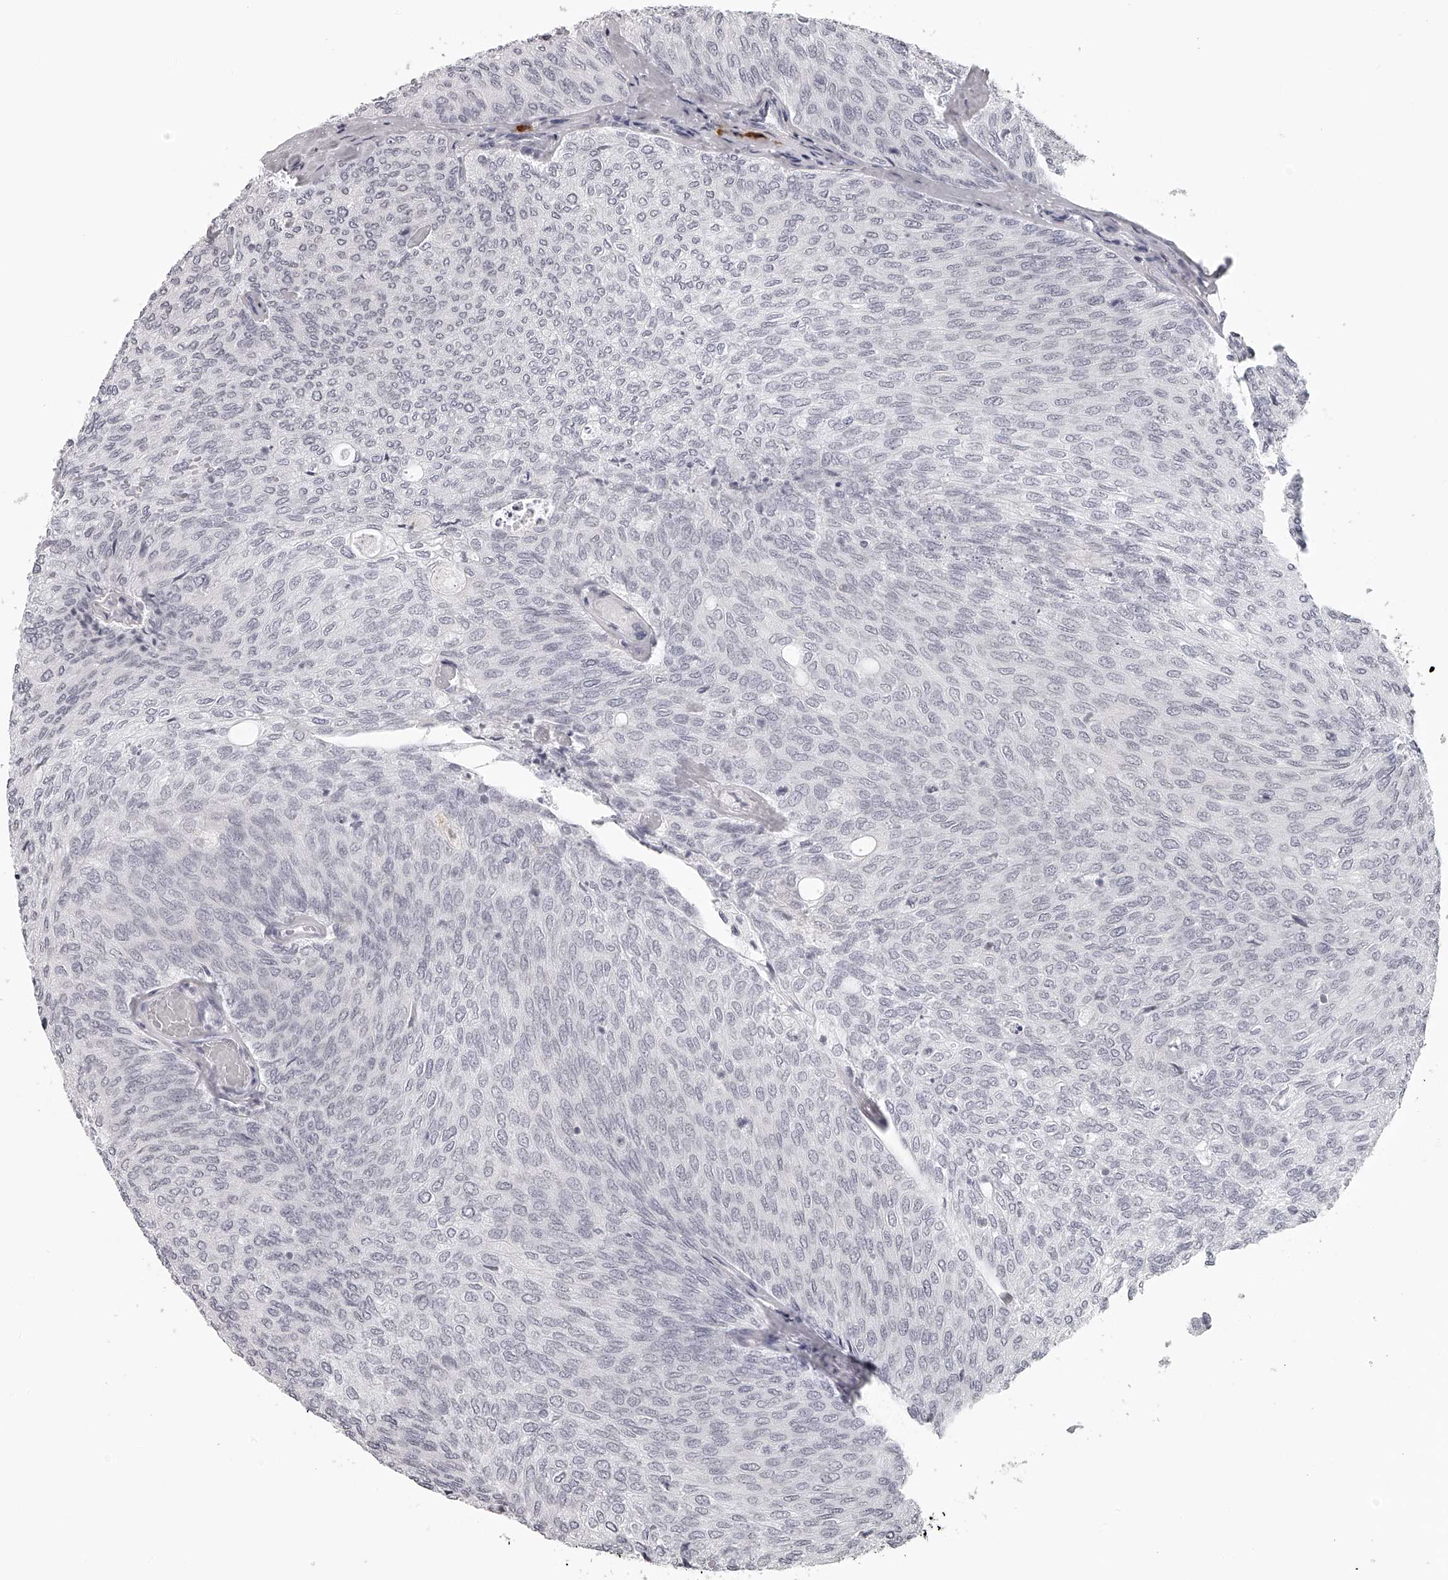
{"staining": {"intensity": "negative", "quantity": "none", "location": "none"}, "tissue": "urothelial cancer", "cell_type": "Tumor cells", "image_type": "cancer", "snomed": [{"axis": "morphology", "description": "Urothelial carcinoma, Low grade"}, {"axis": "topography", "description": "Urinary bladder"}], "caption": "An image of human urothelial carcinoma (low-grade) is negative for staining in tumor cells.", "gene": "SEC11C", "patient": {"sex": "female", "age": 79}}